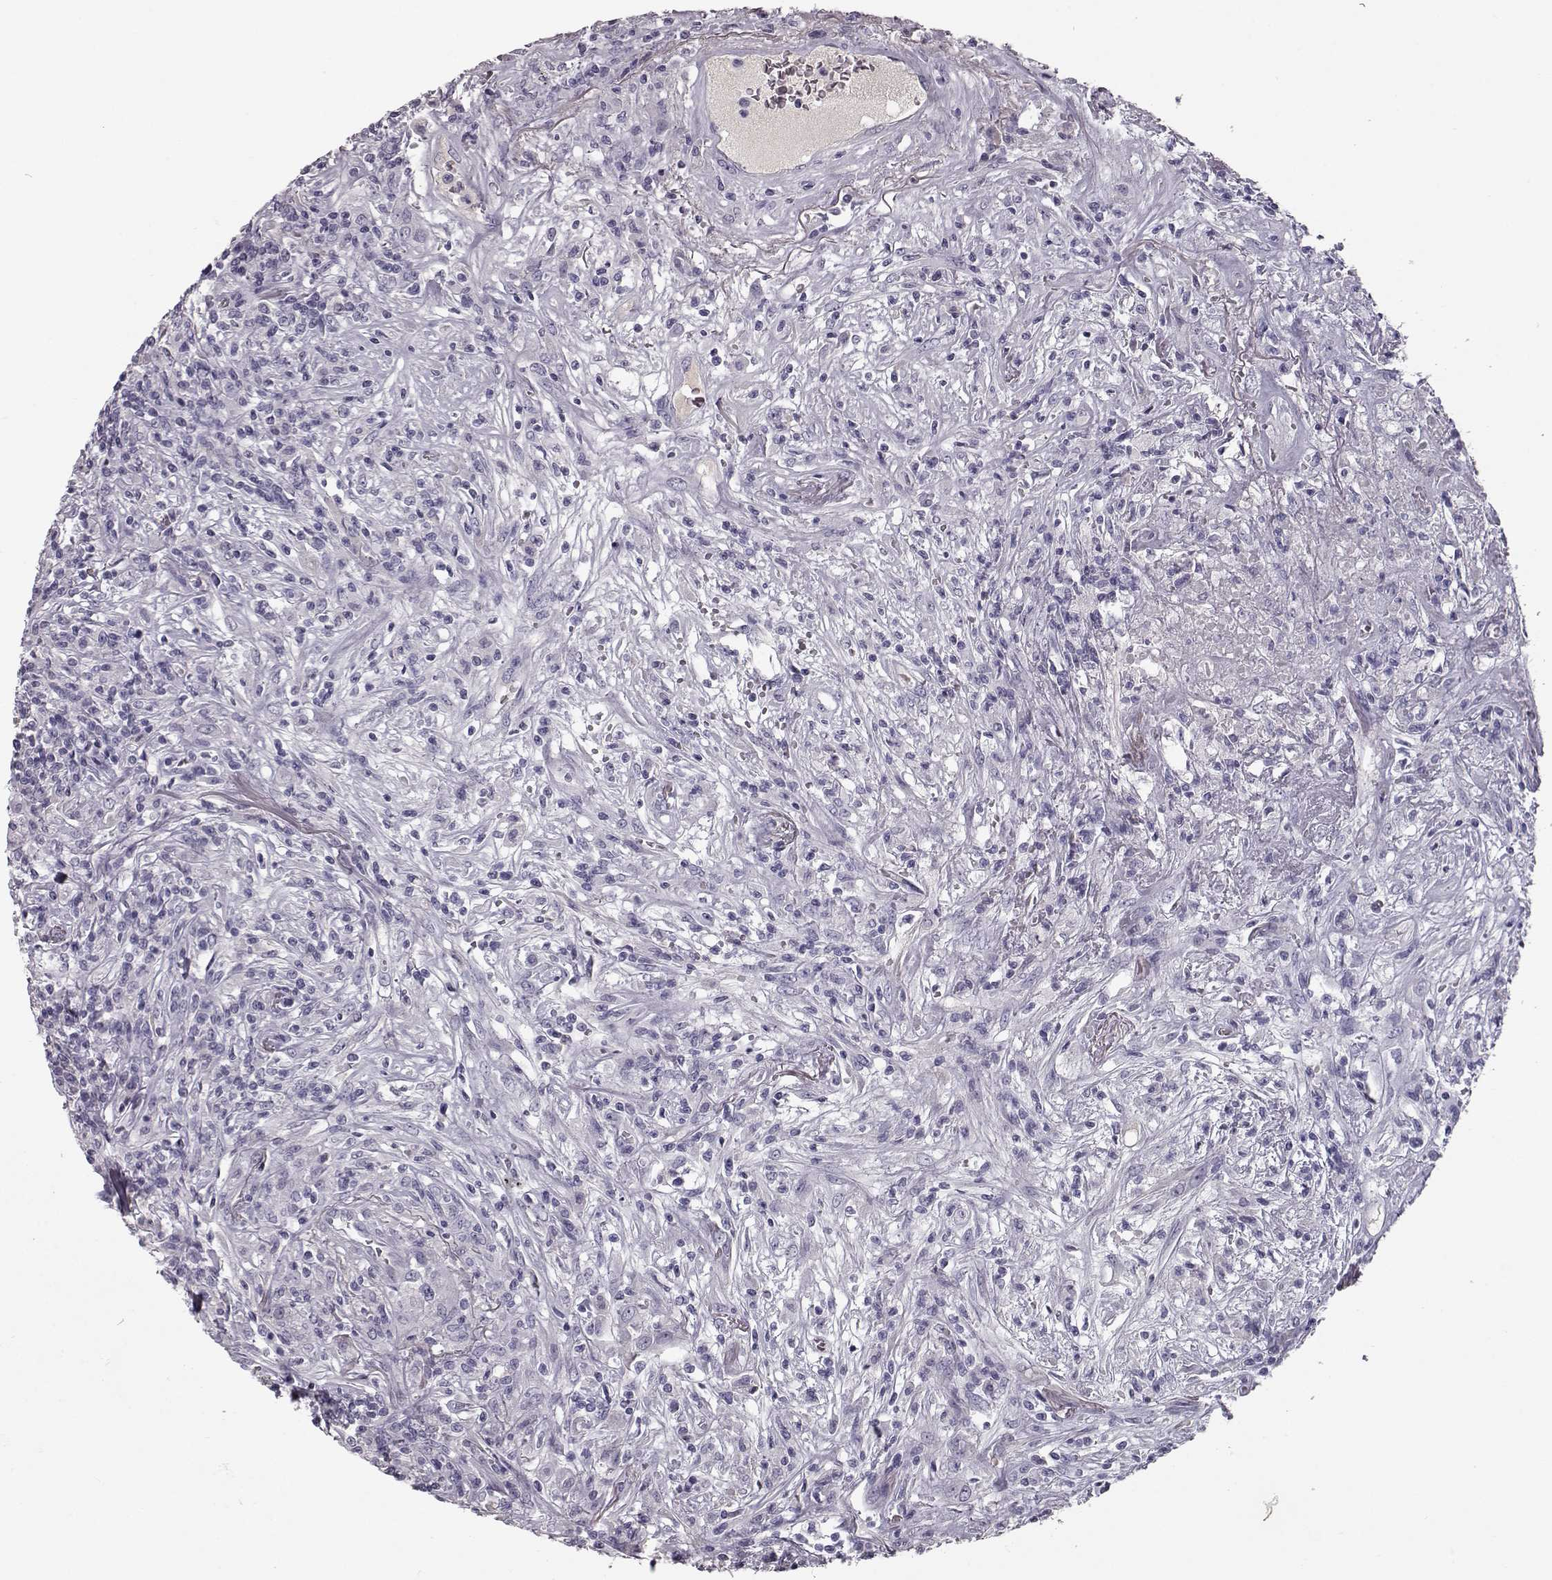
{"staining": {"intensity": "negative", "quantity": "none", "location": "none"}, "tissue": "lymphoma", "cell_type": "Tumor cells", "image_type": "cancer", "snomed": [{"axis": "morphology", "description": "Malignant lymphoma, non-Hodgkin's type, High grade"}, {"axis": "topography", "description": "Lung"}], "caption": "Tumor cells are negative for brown protein staining in high-grade malignant lymphoma, non-Hodgkin's type.", "gene": "CCL19", "patient": {"sex": "male", "age": 79}}